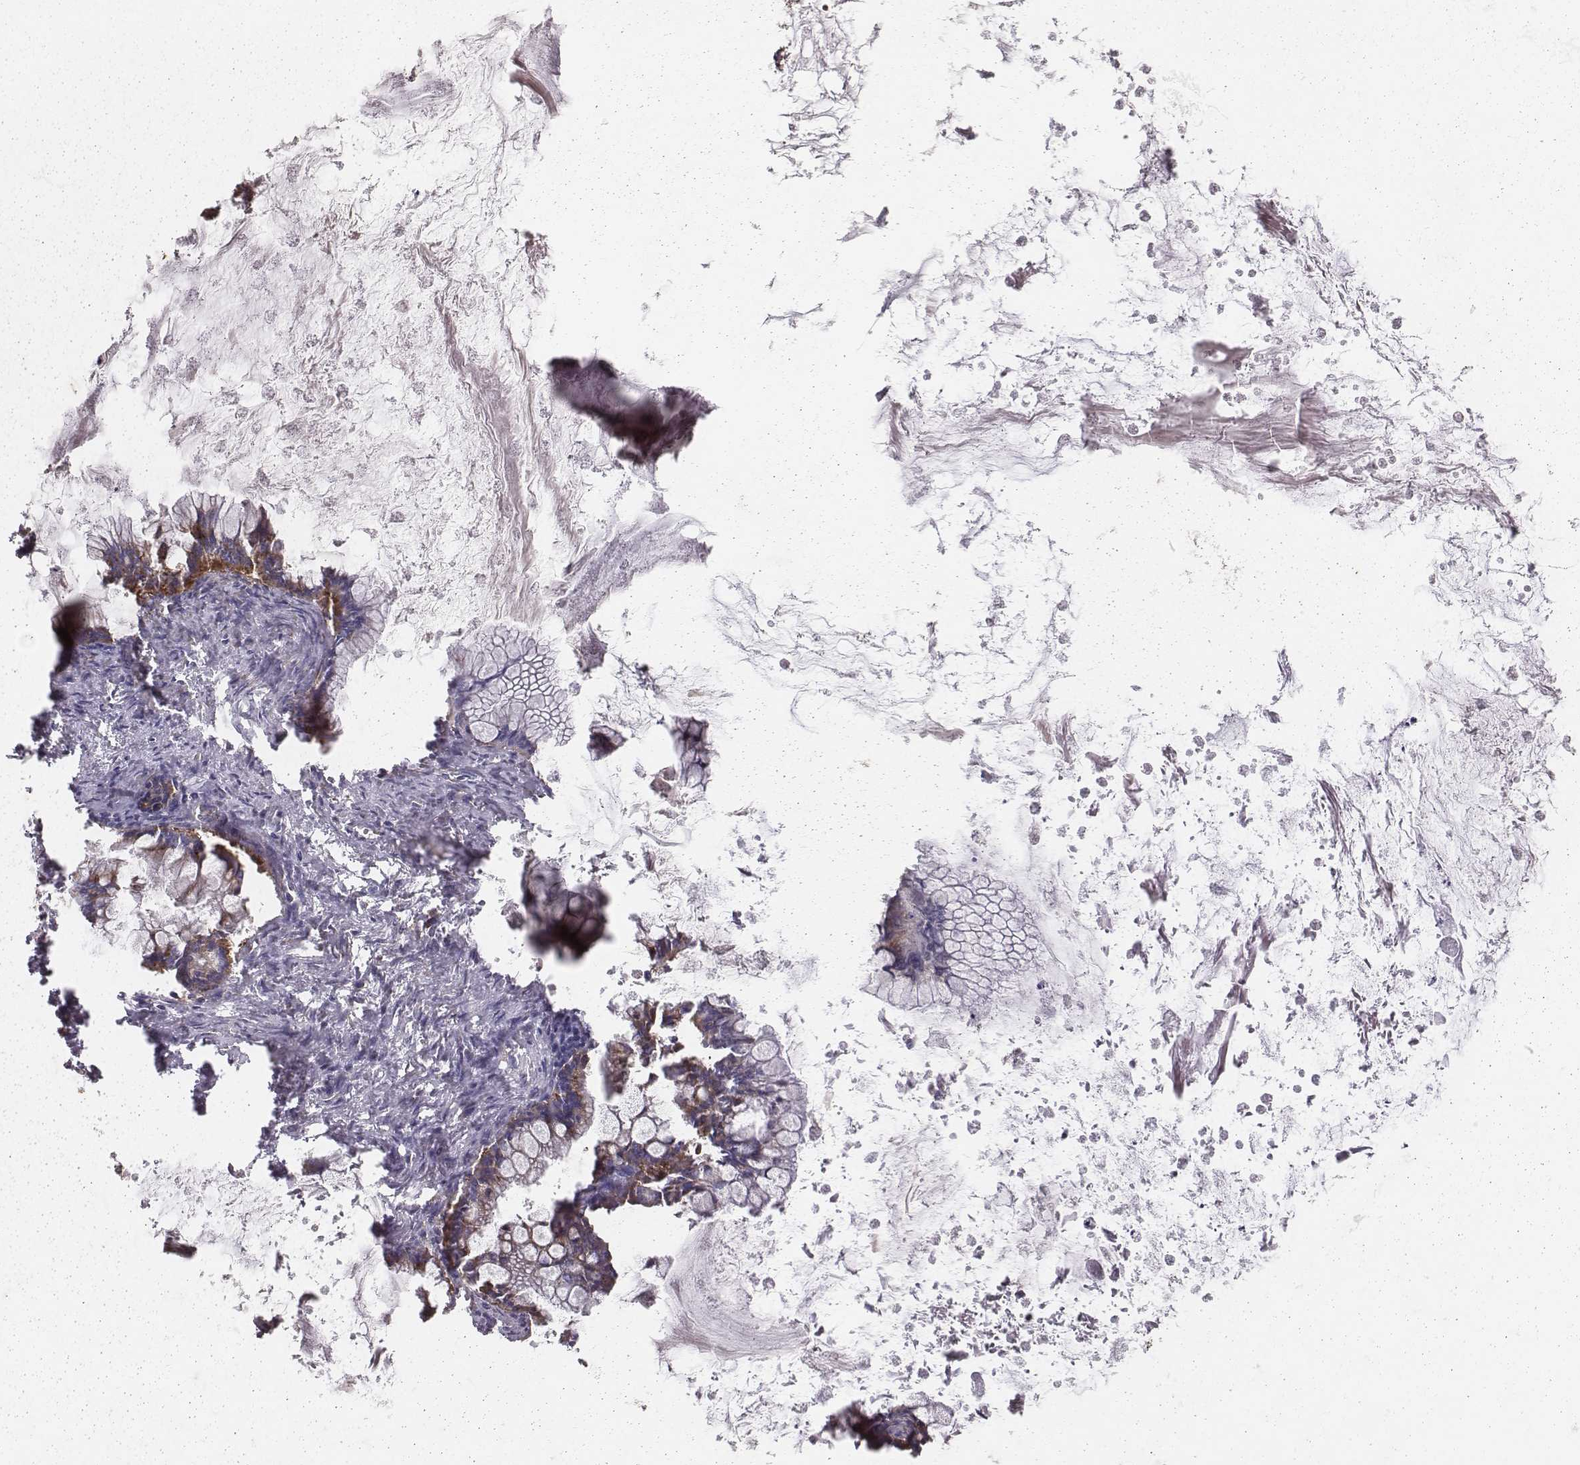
{"staining": {"intensity": "moderate", "quantity": ">75%", "location": "cytoplasmic/membranous"}, "tissue": "ovarian cancer", "cell_type": "Tumor cells", "image_type": "cancer", "snomed": [{"axis": "morphology", "description": "Cystadenocarcinoma, mucinous, NOS"}, {"axis": "topography", "description": "Ovary"}], "caption": "Immunohistochemical staining of human ovarian cancer (mucinous cystadenocarcinoma) demonstrates medium levels of moderate cytoplasmic/membranous protein staining in approximately >75% of tumor cells.", "gene": "TXLNA", "patient": {"sex": "female", "age": 67}}